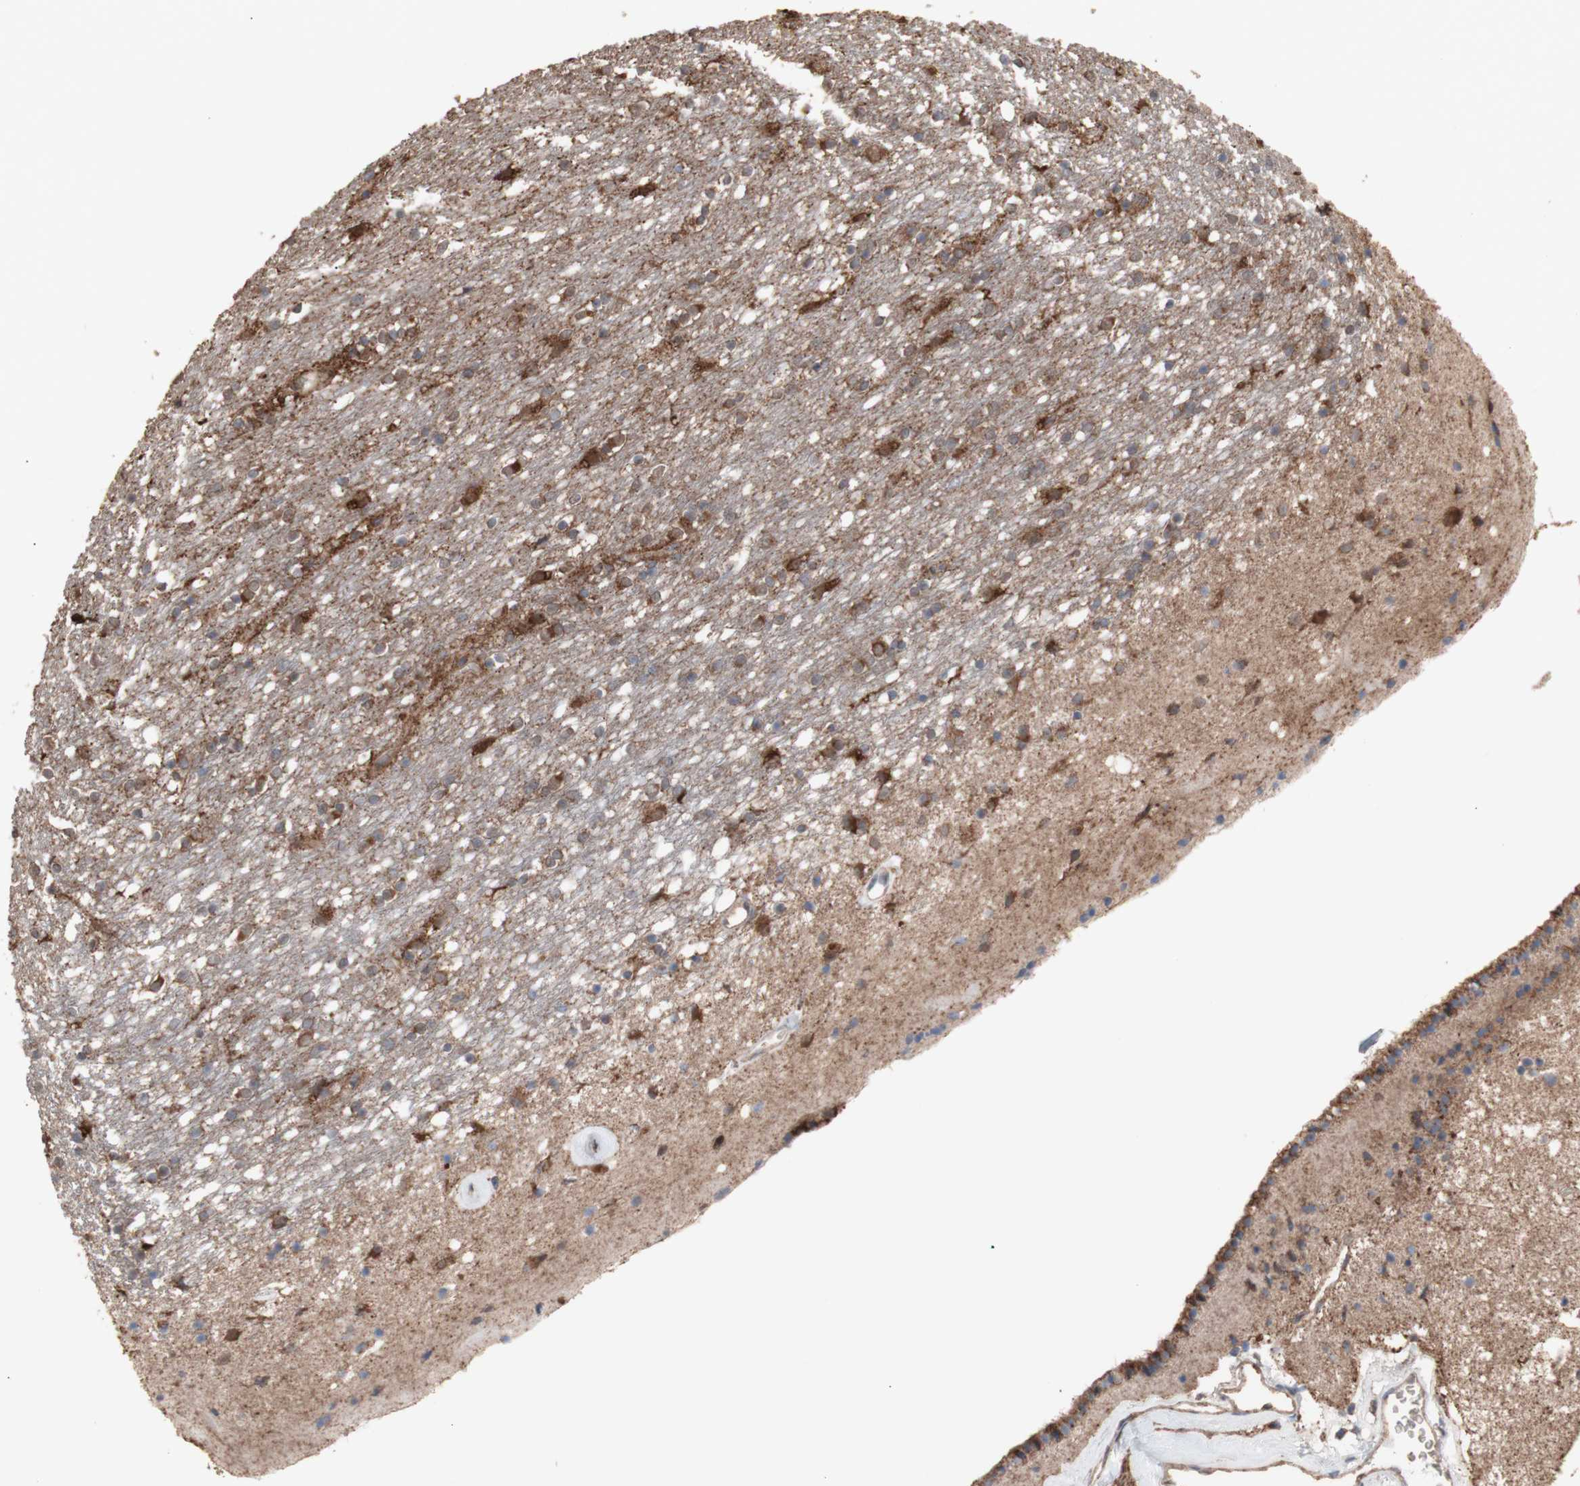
{"staining": {"intensity": "strong", "quantity": "<25%", "location": "cytoplasmic/membranous"}, "tissue": "caudate", "cell_type": "Glial cells", "image_type": "normal", "snomed": [{"axis": "morphology", "description": "Normal tissue, NOS"}, {"axis": "topography", "description": "Lateral ventricle wall"}], "caption": "IHC (DAB (3,3'-diaminobenzidine)) staining of unremarkable human caudate exhibits strong cytoplasmic/membranous protein staining in approximately <25% of glial cells.", "gene": "ALDH9A1", "patient": {"sex": "female", "age": 54}}